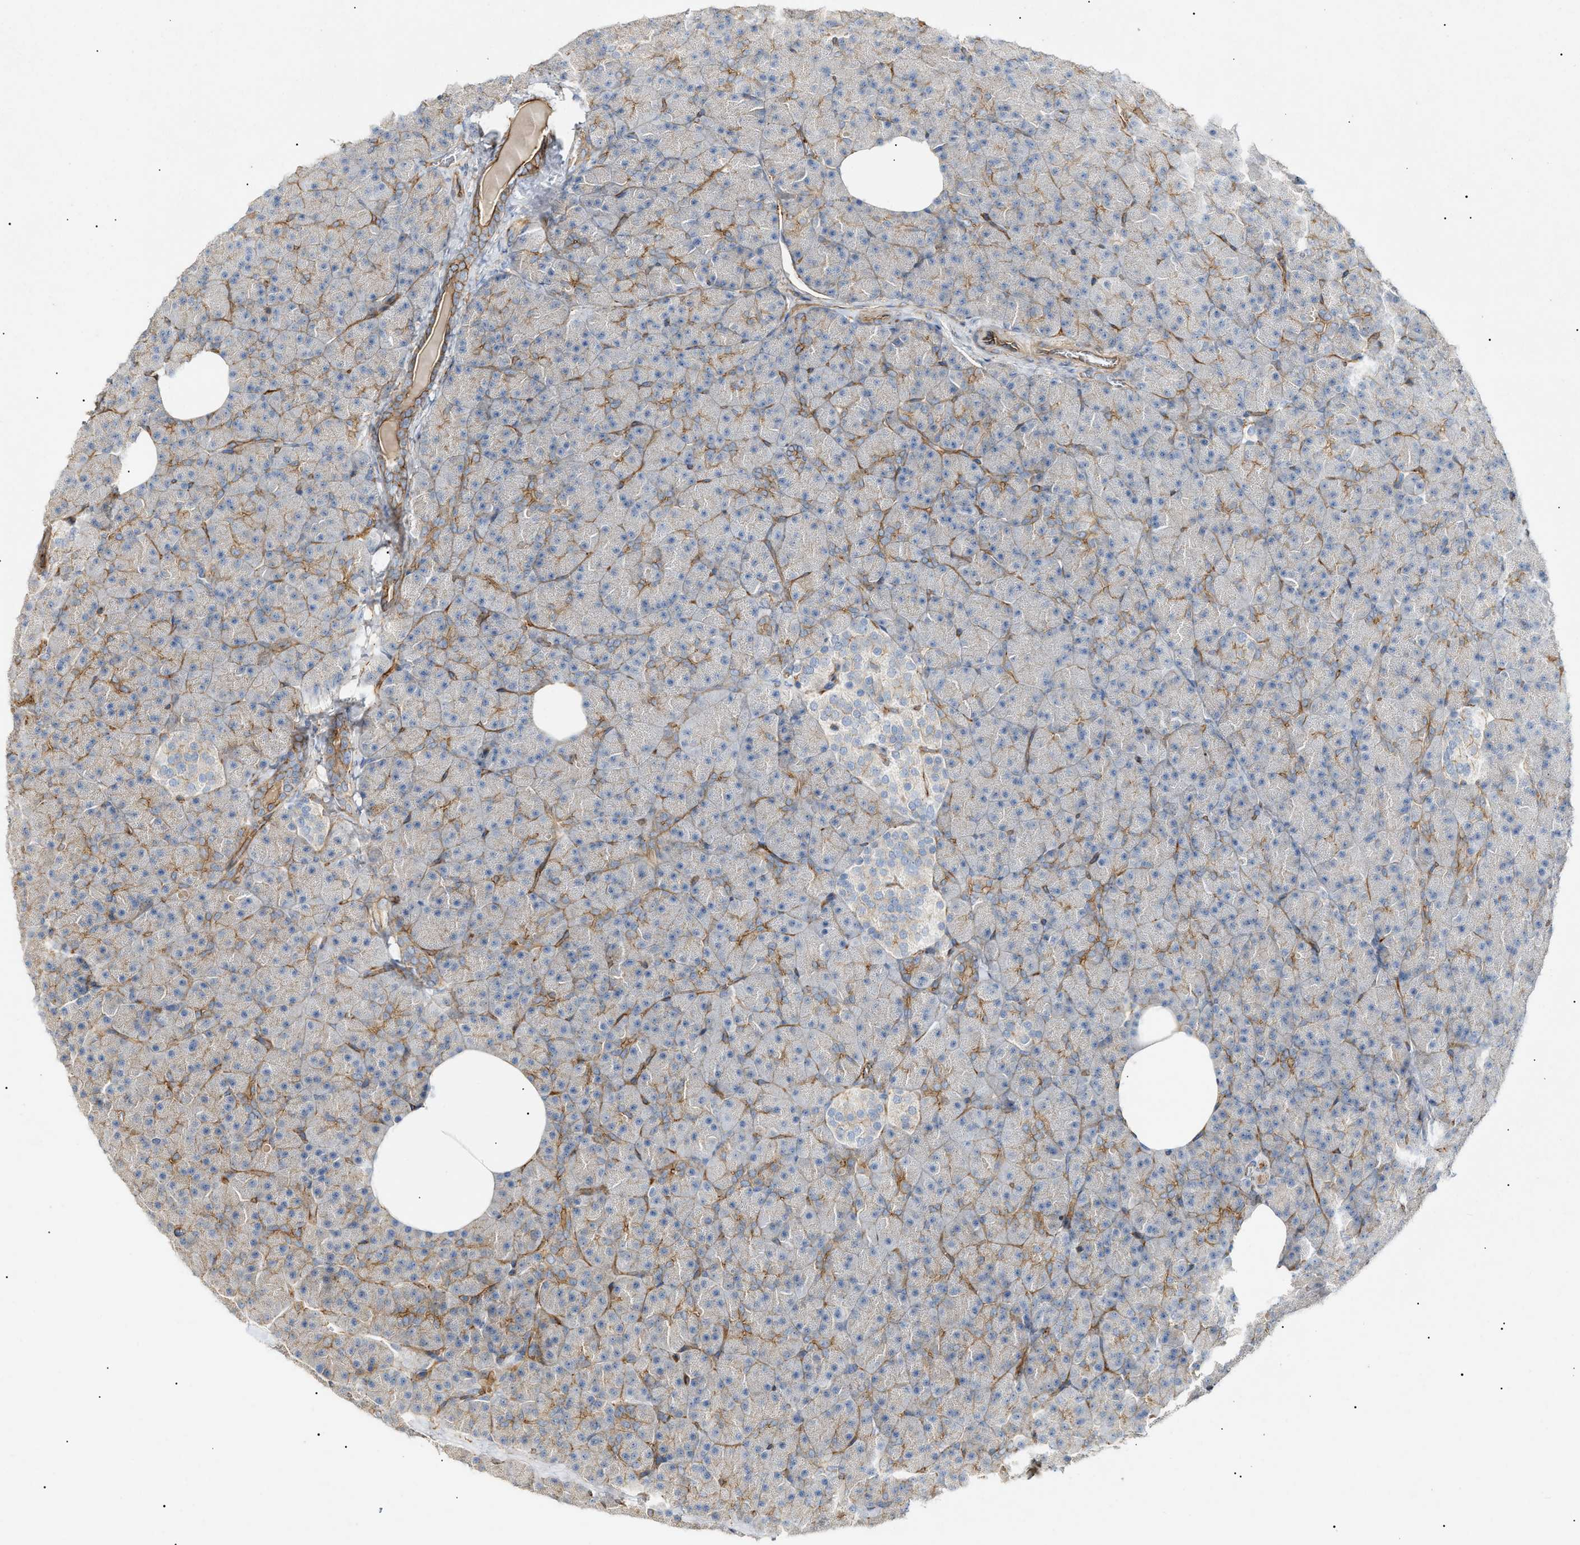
{"staining": {"intensity": "moderate", "quantity": "25%-75%", "location": "cytoplasmic/membranous"}, "tissue": "pancreas", "cell_type": "Exocrine glandular cells", "image_type": "normal", "snomed": [{"axis": "morphology", "description": "Normal tissue, NOS"}, {"axis": "topography", "description": "Pancreas"}], "caption": "Moderate cytoplasmic/membranous positivity for a protein is seen in approximately 25%-75% of exocrine glandular cells of normal pancreas using immunohistochemistry (IHC).", "gene": "ZFHX2", "patient": {"sex": "female", "age": 35}}